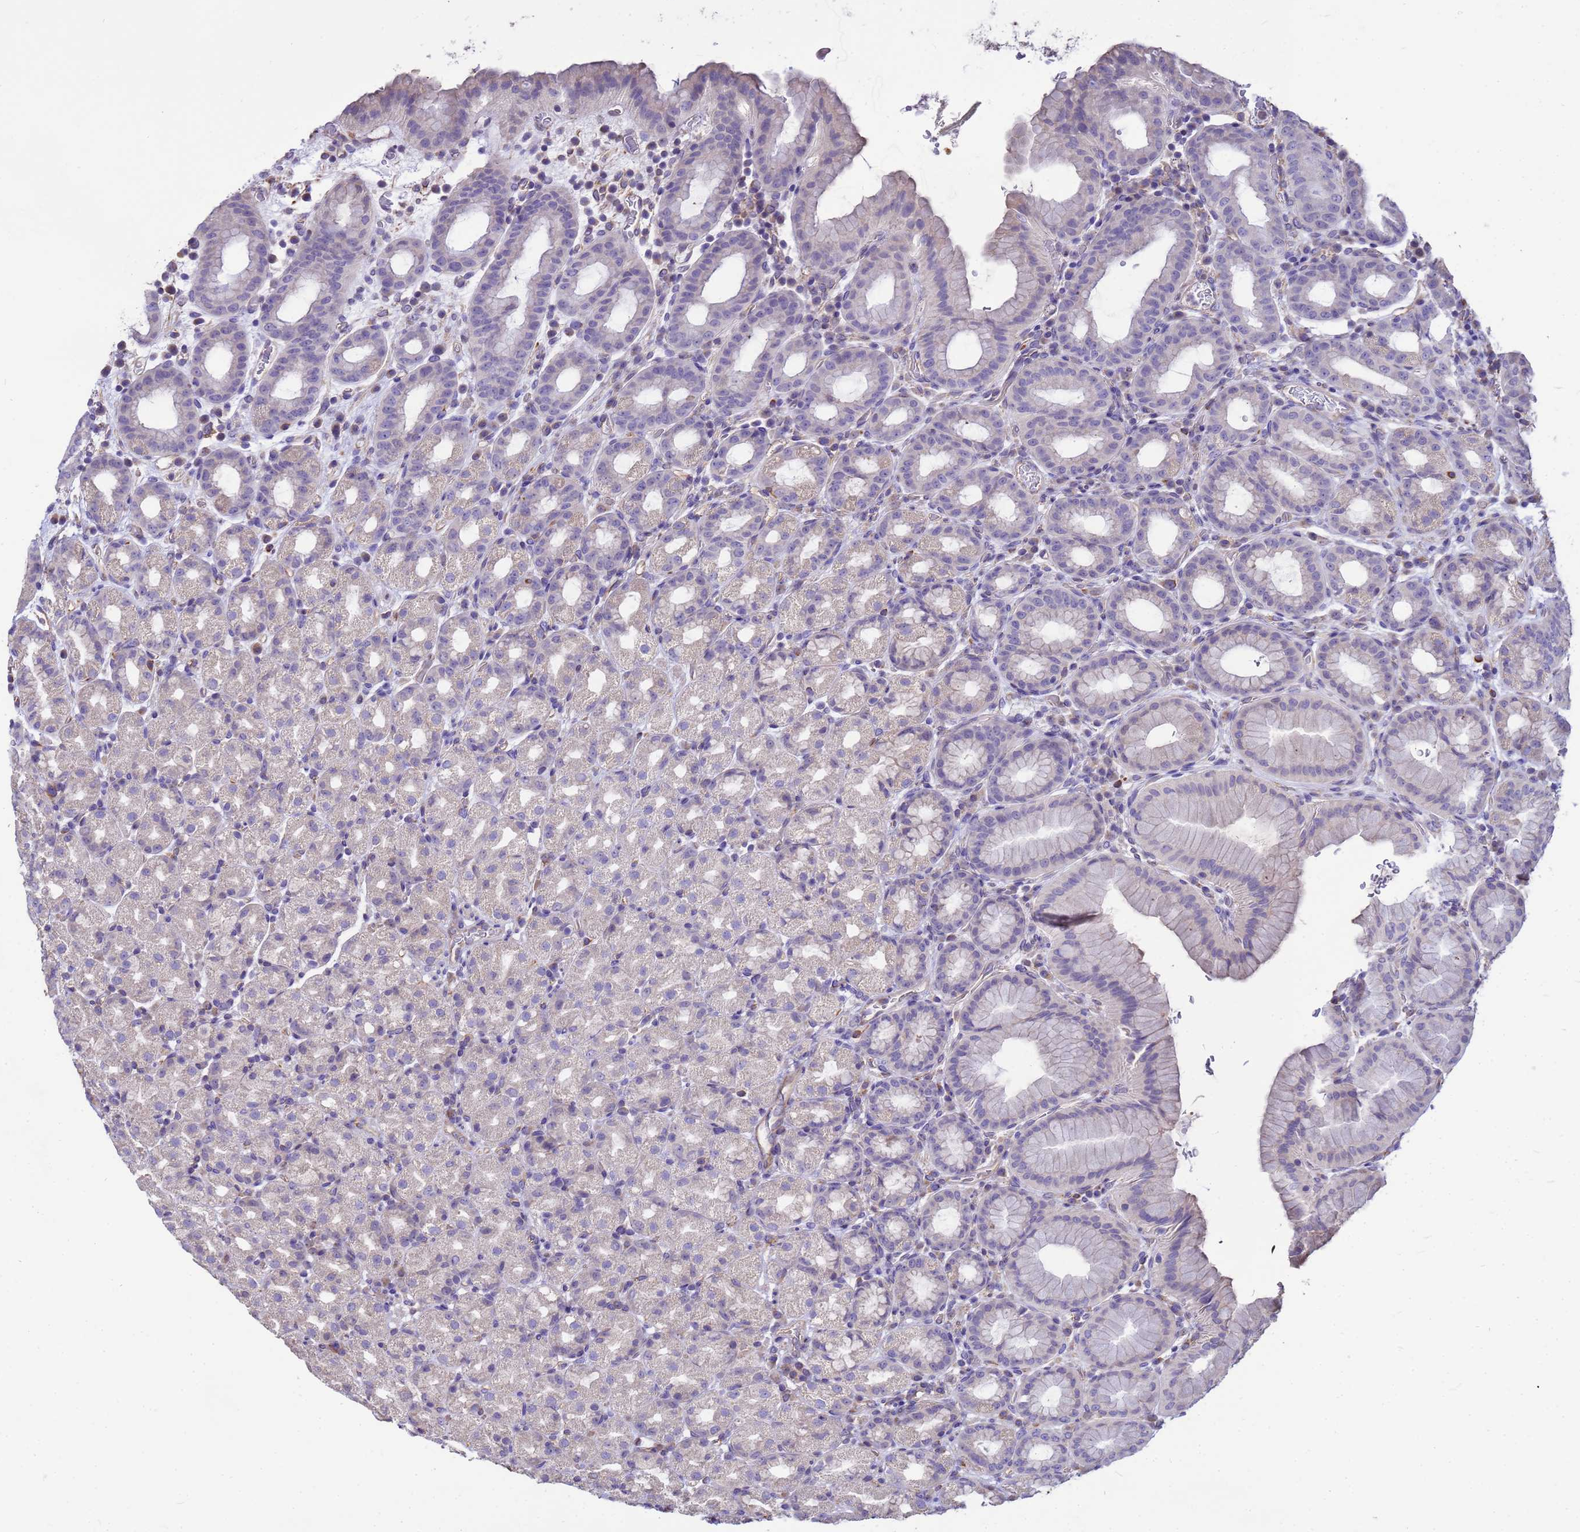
{"staining": {"intensity": "weak", "quantity": "<25%", "location": "cytoplasmic/membranous"}, "tissue": "stomach", "cell_type": "Glandular cells", "image_type": "normal", "snomed": [{"axis": "morphology", "description": "Normal tissue, NOS"}, {"axis": "topography", "description": "Stomach, upper"}, {"axis": "topography", "description": "Stomach, lower"}, {"axis": "topography", "description": "Small intestine"}], "caption": "The photomicrograph displays no significant positivity in glandular cells of stomach.", "gene": "TCEAL3", "patient": {"sex": "male", "age": 68}}